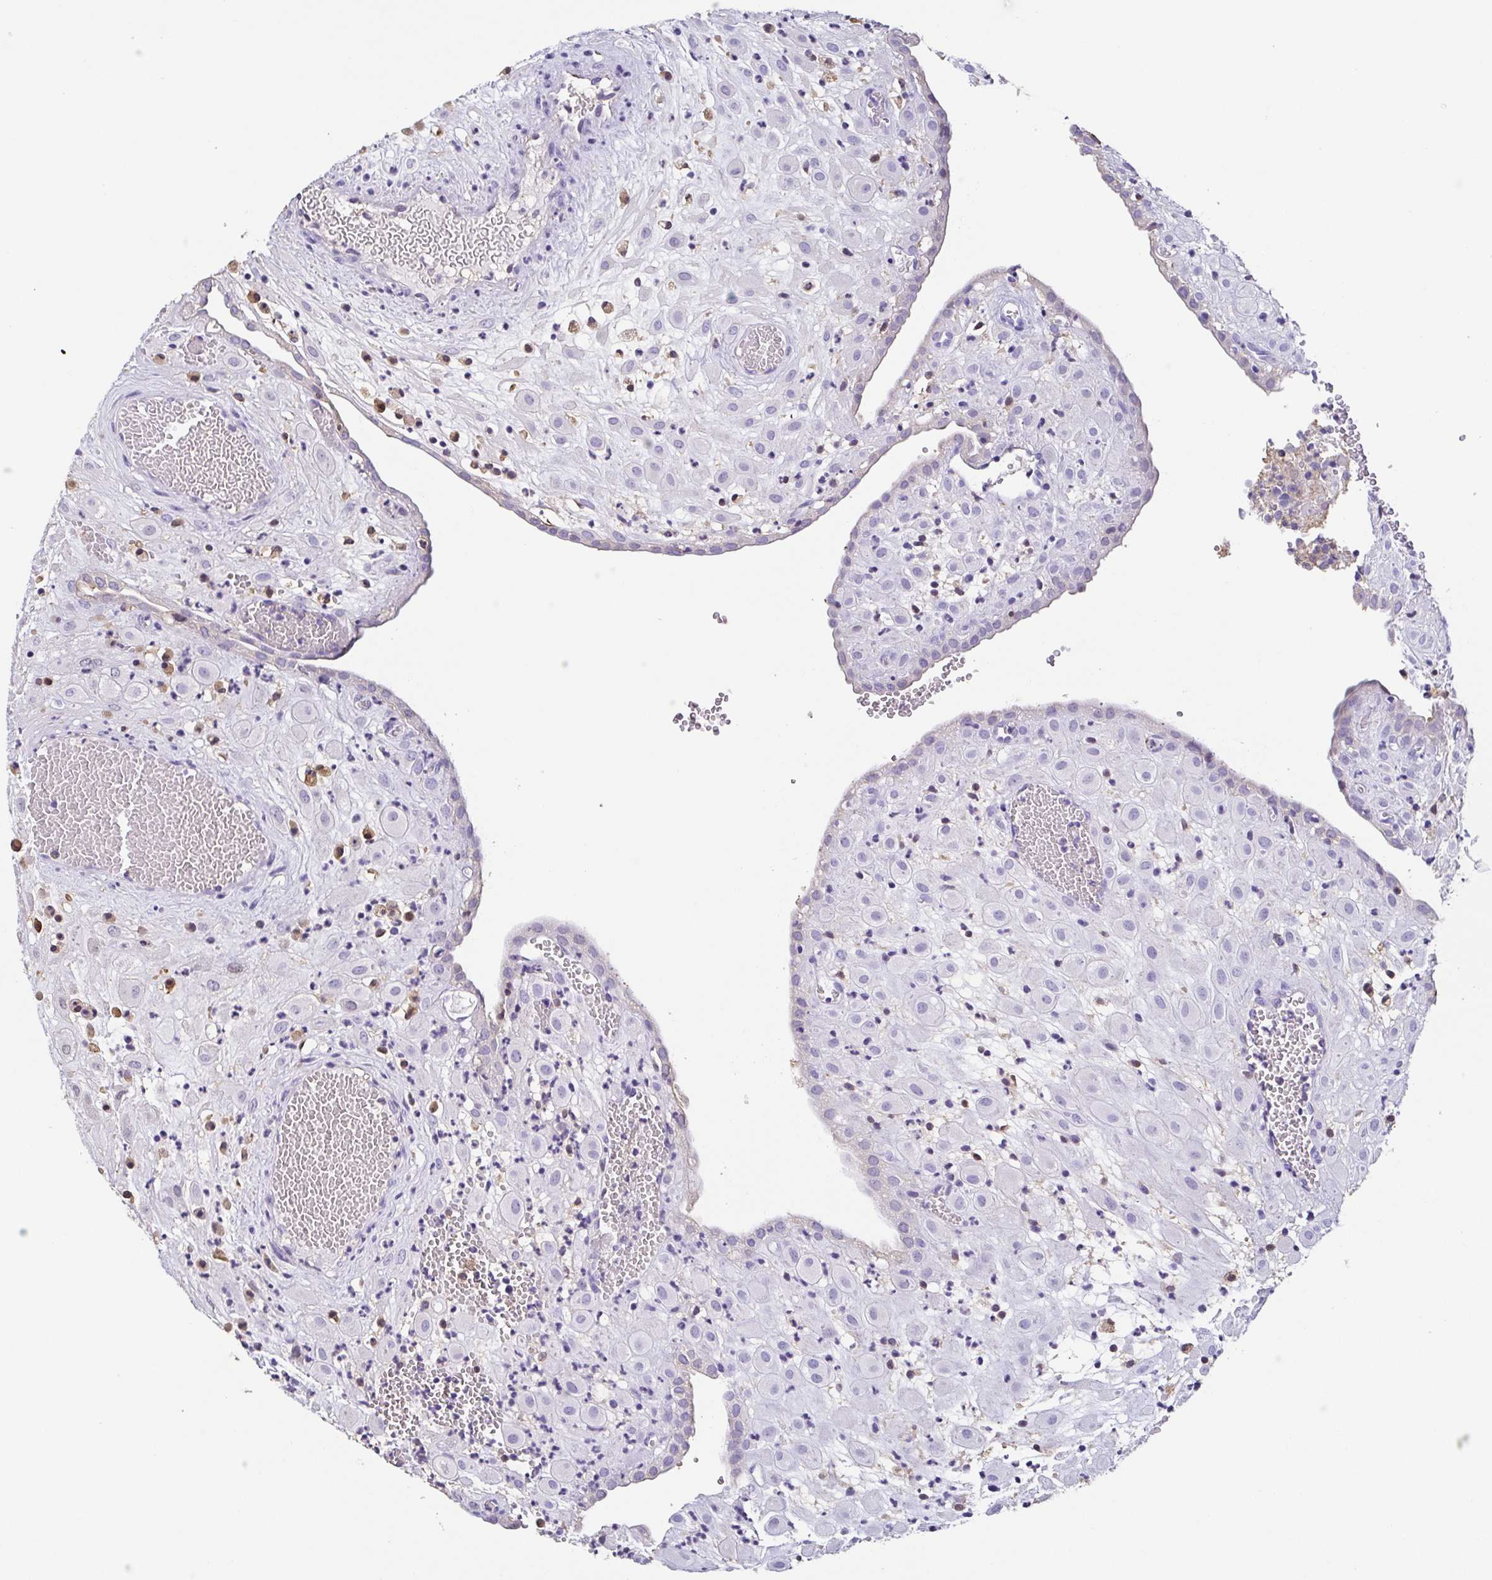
{"staining": {"intensity": "negative", "quantity": "none", "location": "none"}, "tissue": "placenta", "cell_type": "Decidual cells", "image_type": "normal", "snomed": [{"axis": "morphology", "description": "Normal tissue, NOS"}, {"axis": "topography", "description": "Placenta"}], "caption": "Decidual cells show no significant expression in benign placenta. (DAB (3,3'-diaminobenzidine) immunohistochemistry with hematoxylin counter stain).", "gene": "ANXA10", "patient": {"sex": "female", "age": 24}}